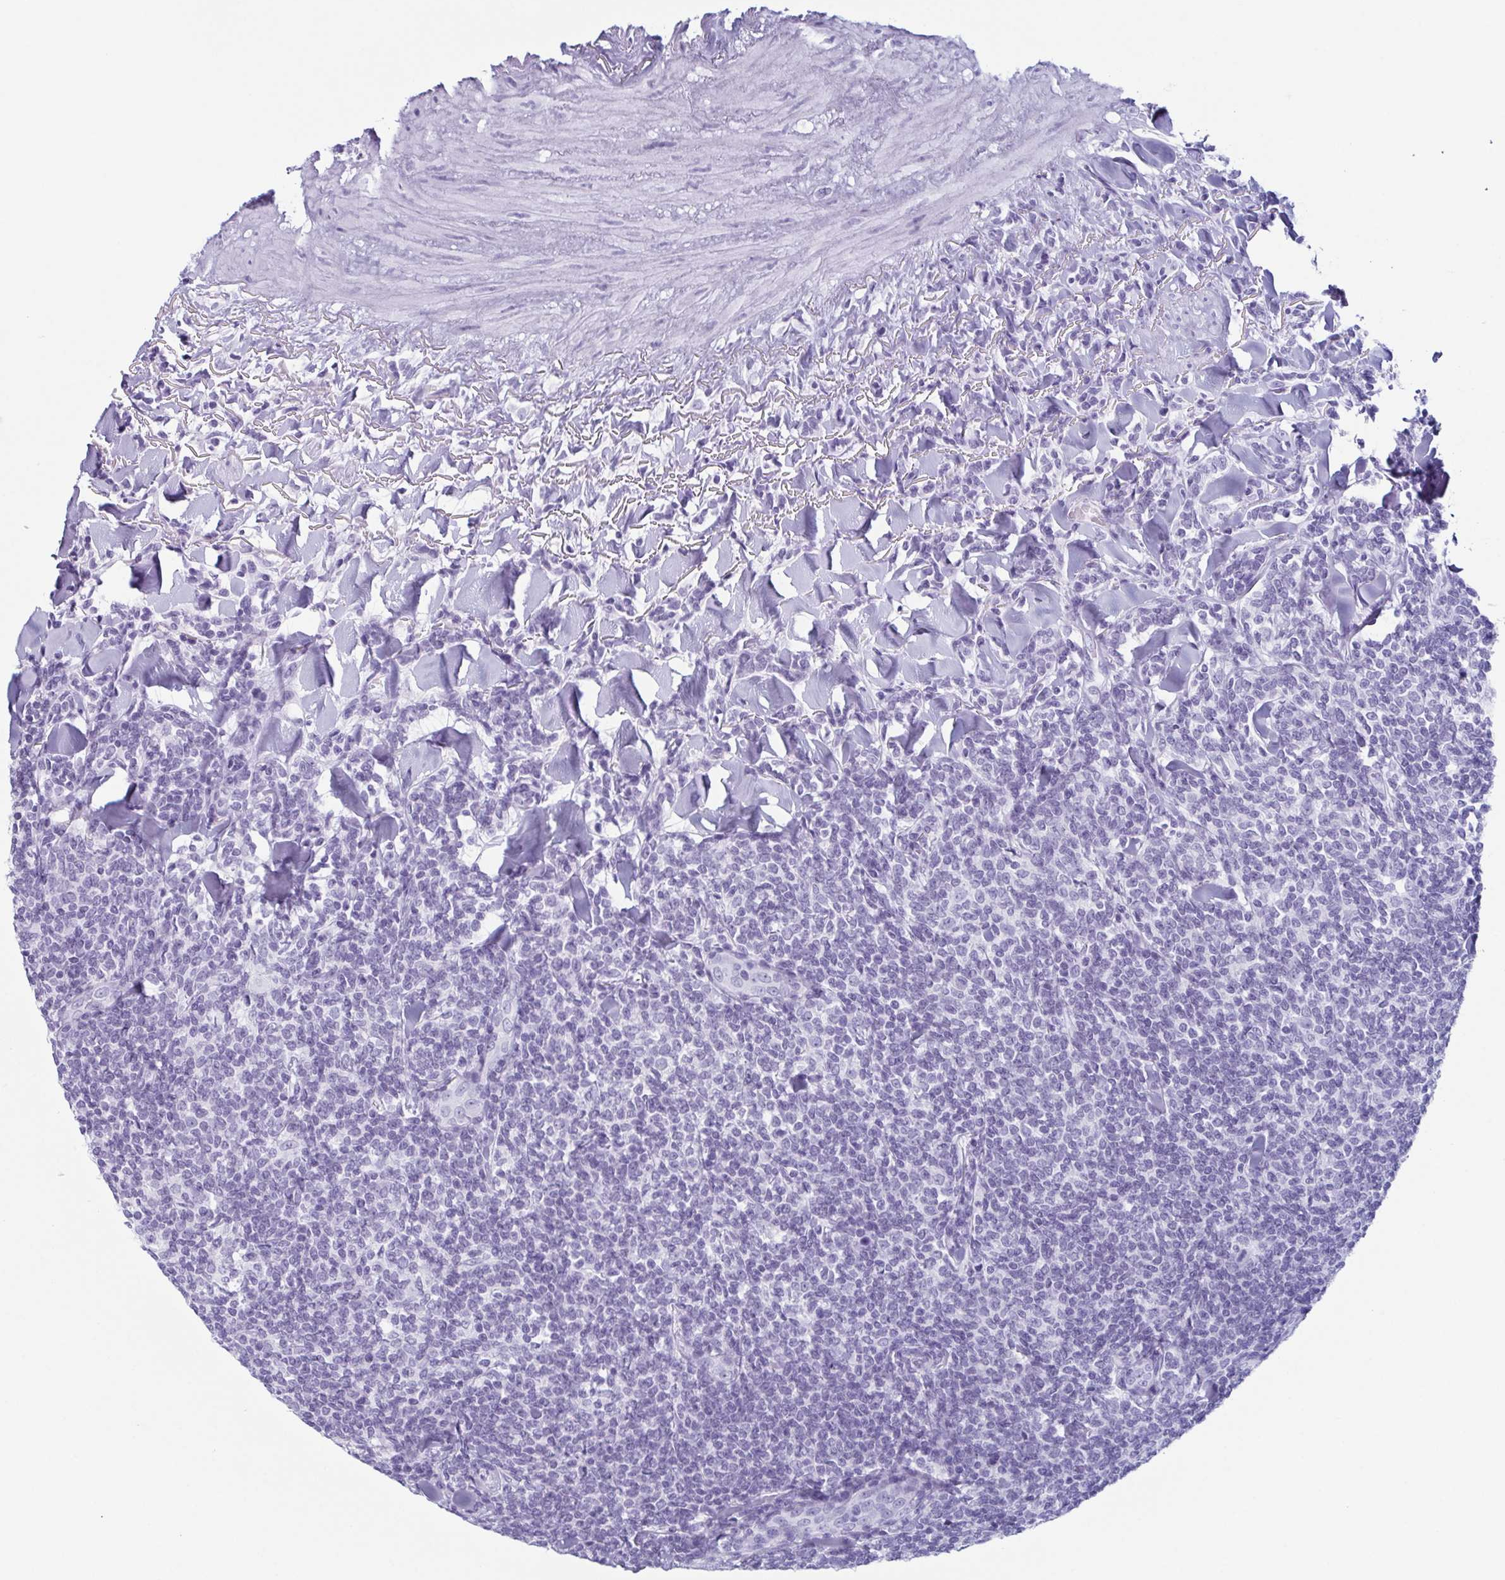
{"staining": {"intensity": "negative", "quantity": "none", "location": "none"}, "tissue": "lymphoma", "cell_type": "Tumor cells", "image_type": "cancer", "snomed": [{"axis": "morphology", "description": "Malignant lymphoma, non-Hodgkin's type, Low grade"}, {"axis": "topography", "description": "Lymph node"}], "caption": "A histopathology image of human lymphoma is negative for staining in tumor cells. (IHC, brightfield microscopy, high magnification).", "gene": "ENKUR", "patient": {"sex": "female", "age": 56}}